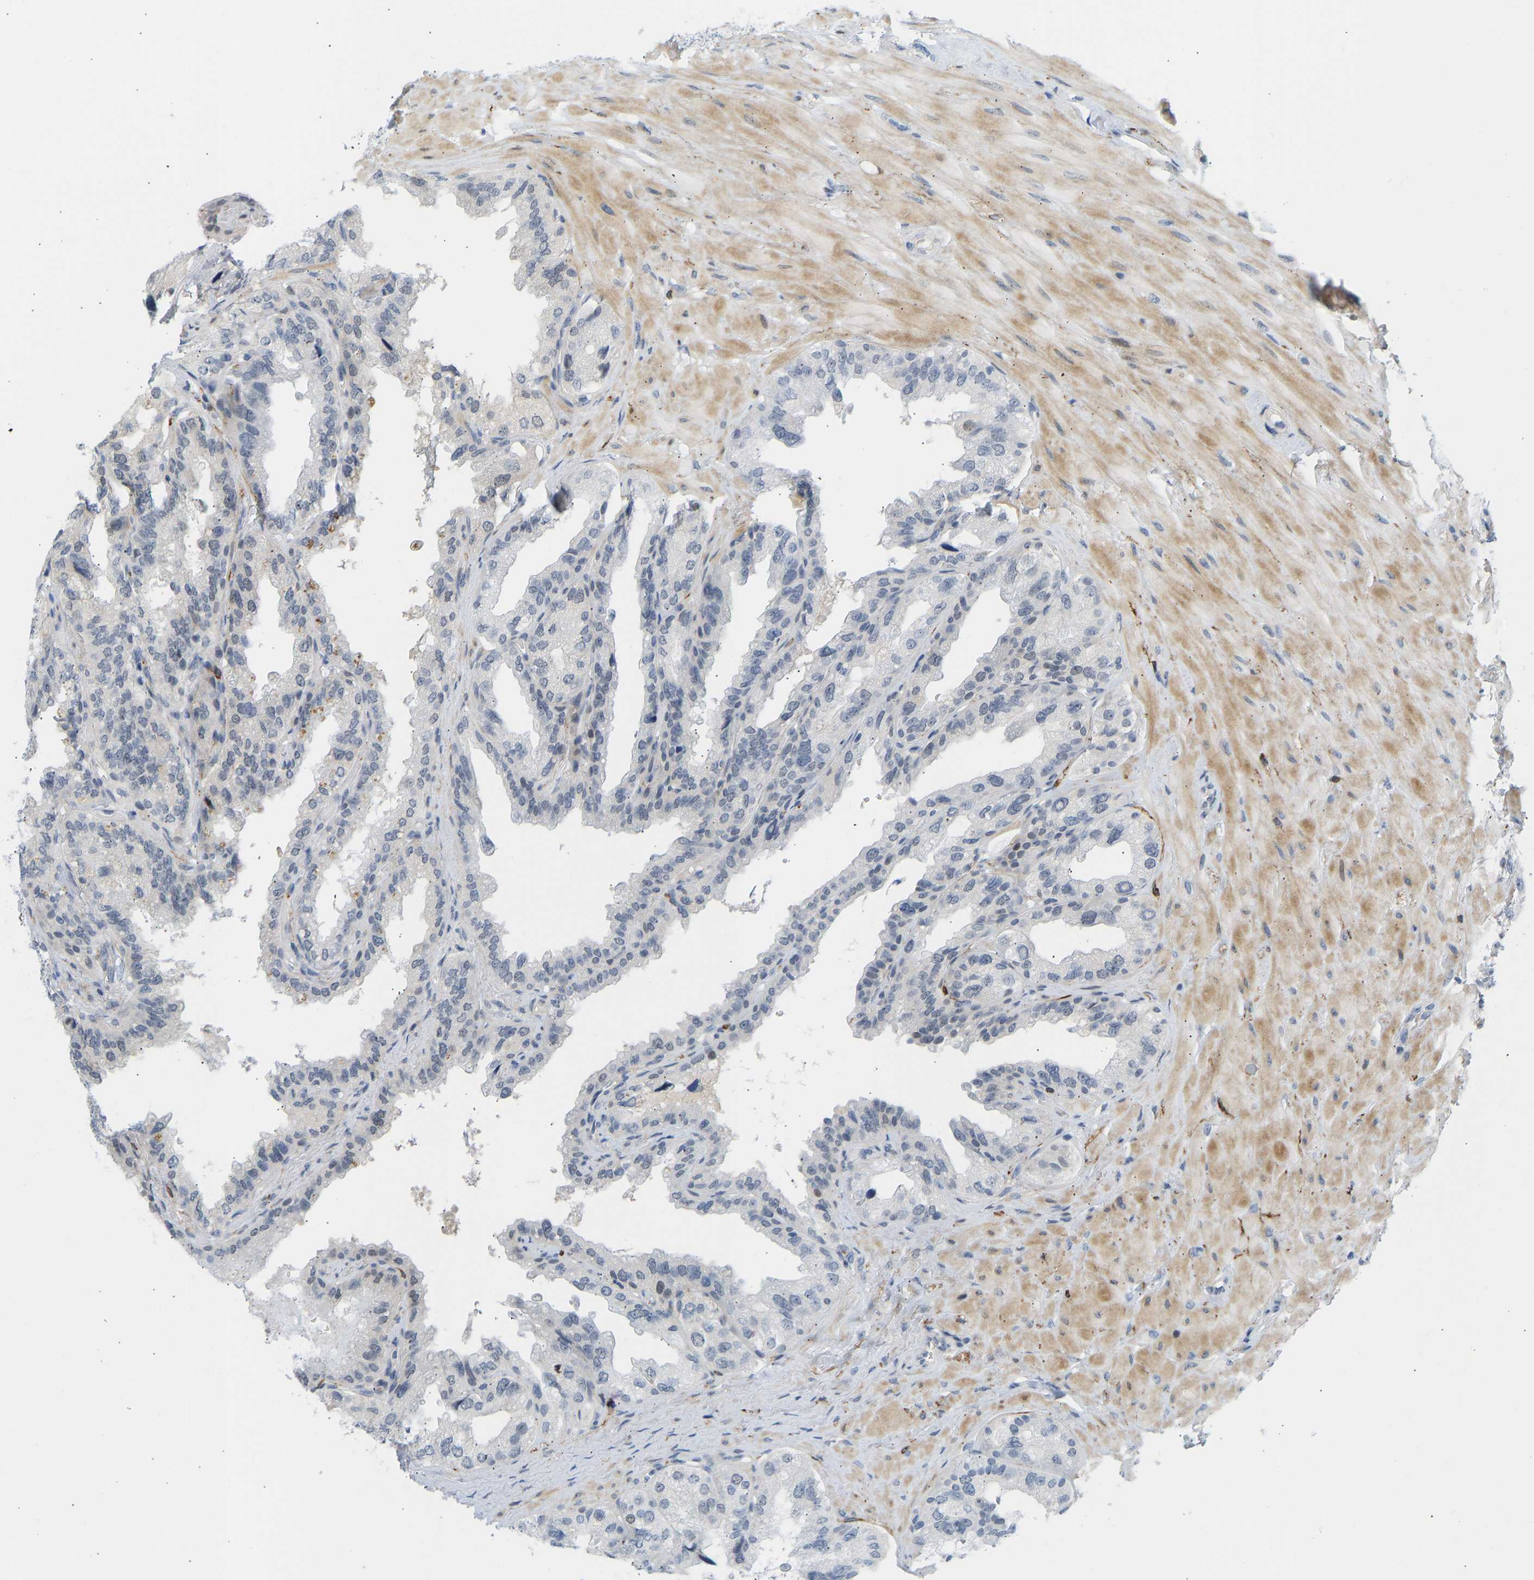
{"staining": {"intensity": "negative", "quantity": "none", "location": "none"}, "tissue": "seminal vesicle", "cell_type": "Glandular cells", "image_type": "normal", "snomed": [{"axis": "morphology", "description": "Normal tissue, NOS"}, {"axis": "topography", "description": "Seminal veicle"}], "caption": "IHC histopathology image of benign seminal vesicle stained for a protein (brown), which displays no expression in glandular cells. (Stains: DAB IHC with hematoxylin counter stain, Microscopy: brightfield microscopy at high magnification).", "gene": "BAG1", "patient": {"sex": "male", "age": 68}}